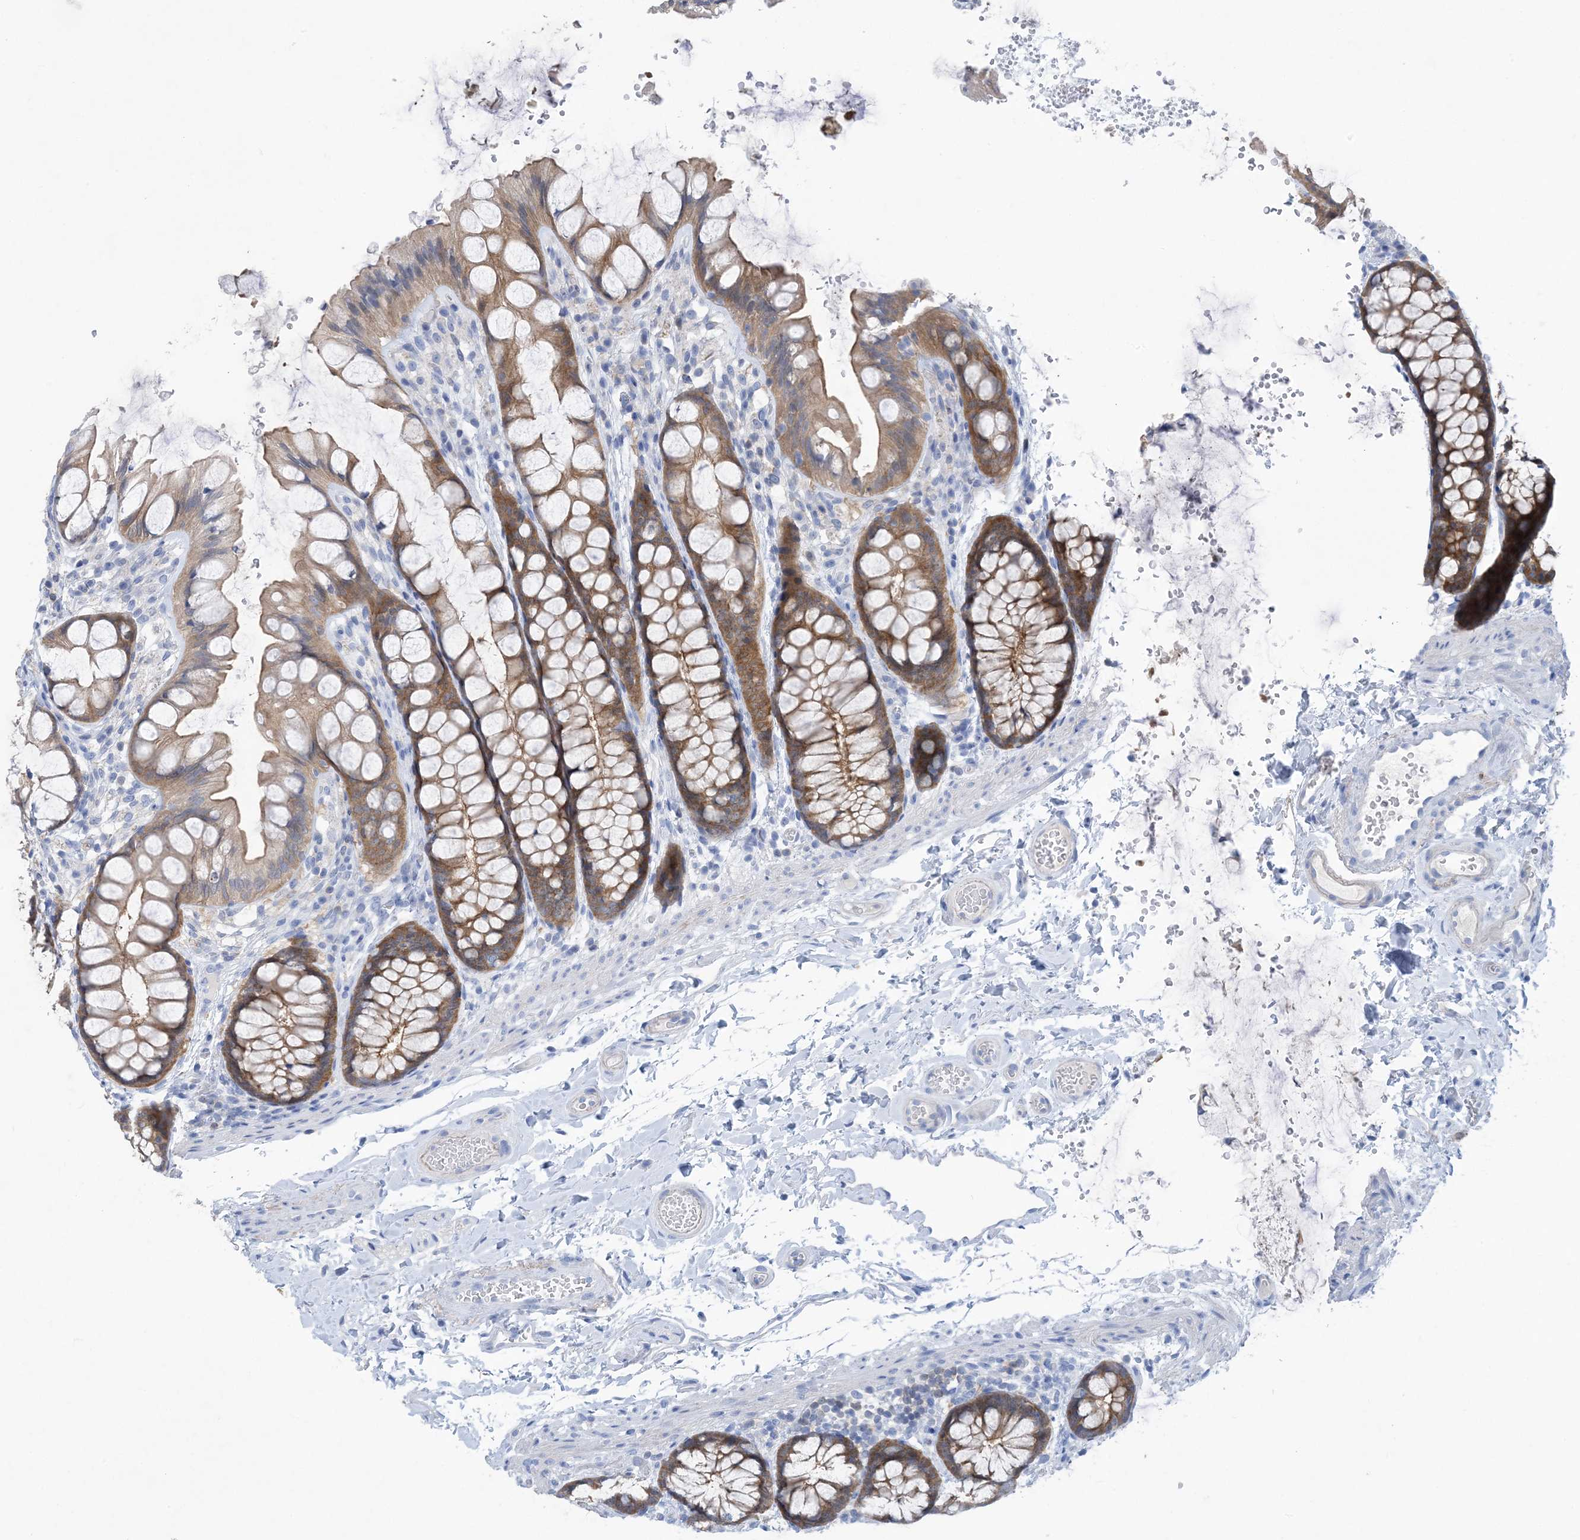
{"staining": {"intensity": "negative", "quantity": "none", "location": "none"}, "tissue": "colon", "cell_type": "Endothelial cells", "image_type": "normal", "snomed": [{"axis": "morphology", "description": "Normal tissue, NOS"}, {"axis": "topography", "description": "Colon"}], "caption": "Immunohistochemistry (IHC) of unremarkable human colon exhibits no staining in endothelial cells.", "gene": "SH3YL1", "patient": {"sex": "male", "age": 47}}